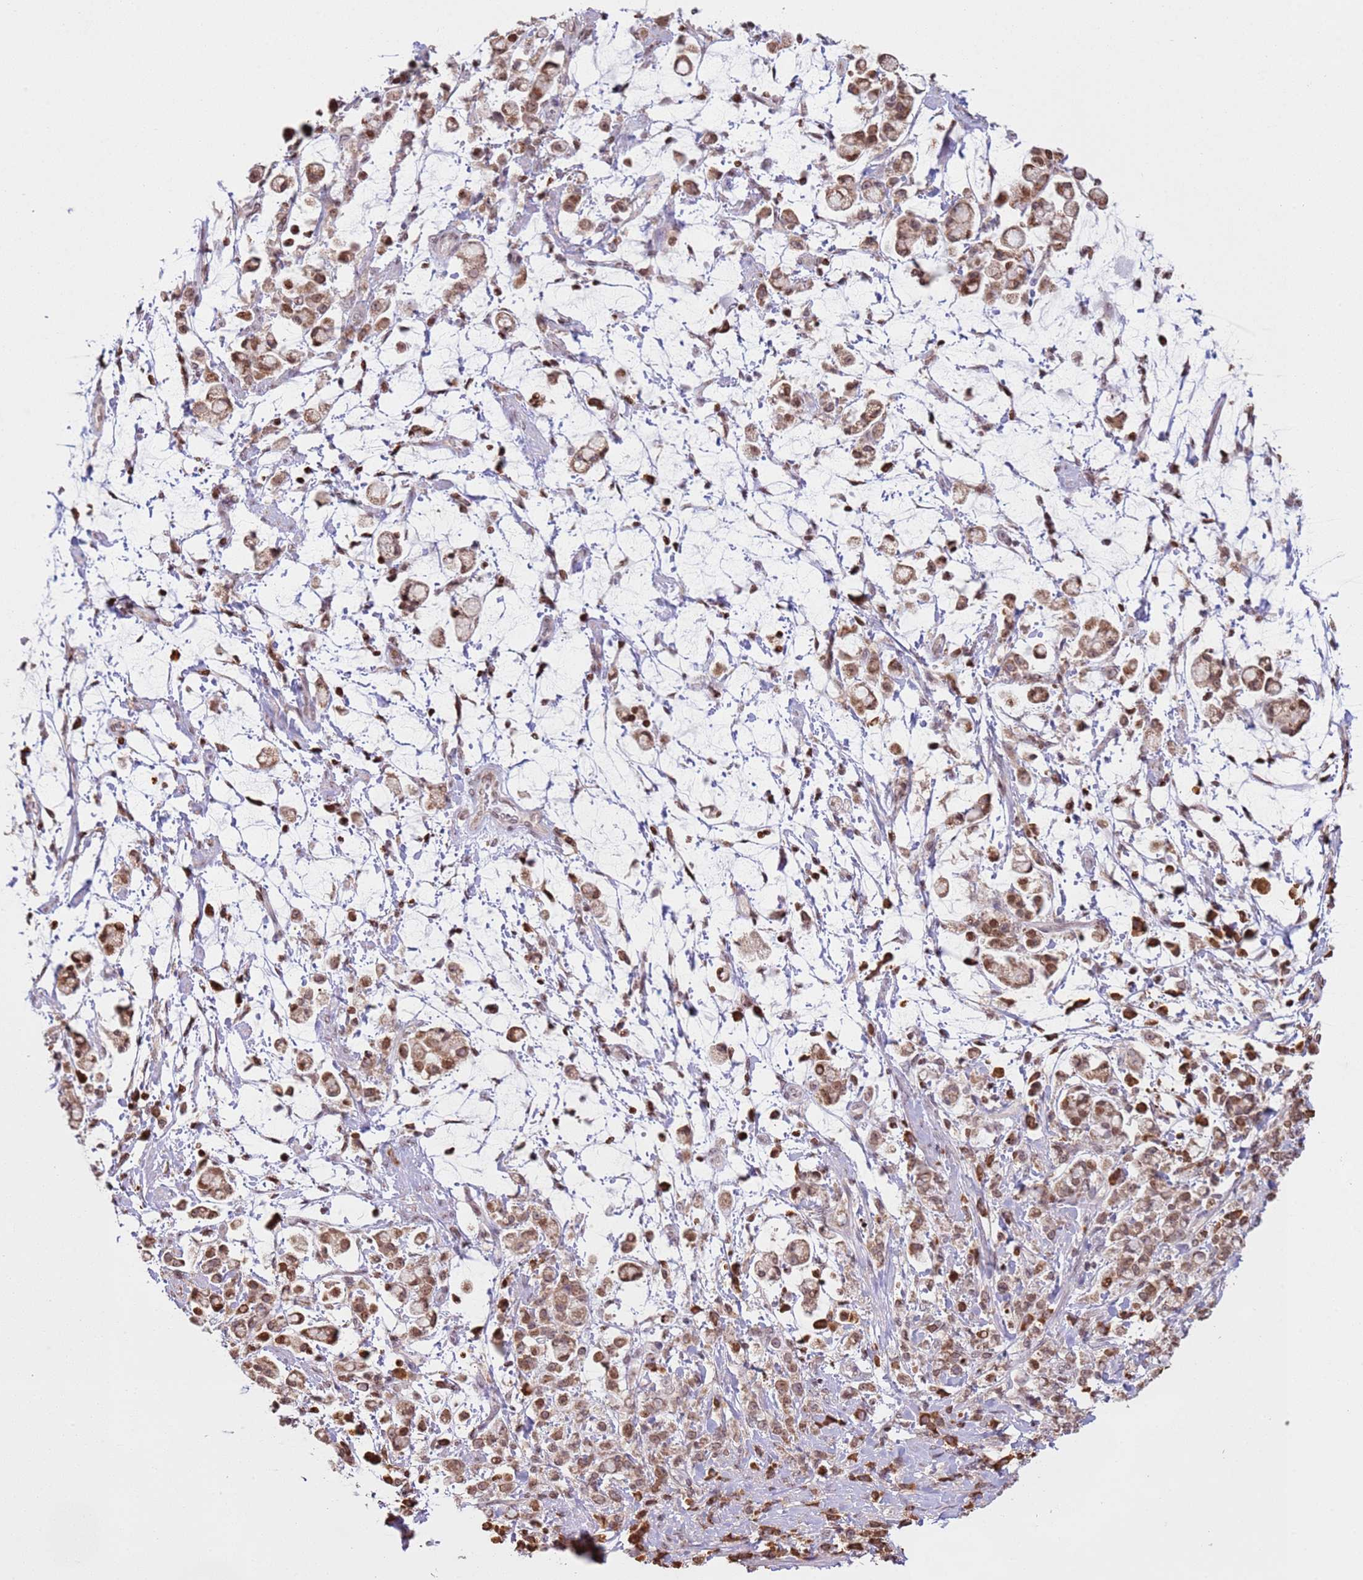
{"staining": {"intensity": "moderate", "quantity": ">75%", "location": "cytoplasmic/membranous,nuclear"}, "tissue": "stomach cancer", "cell_type": "Tumor cells", "image_type": "cancer", "snomed": [{"axis": "morphology", "description": "Adenocarcinoma, NOS"}, {"axis": "topography", "description": "Stomach"}], "caption": "The histopathology image displays immunohistochemical staining of stomach cancer. There is moderate cytoplasmic/membranous and nuclear positivity is appreciated in about >75% of tumor cells.", "gene": "SCAF1", "patient": {"sex": "female", "age": 60}}